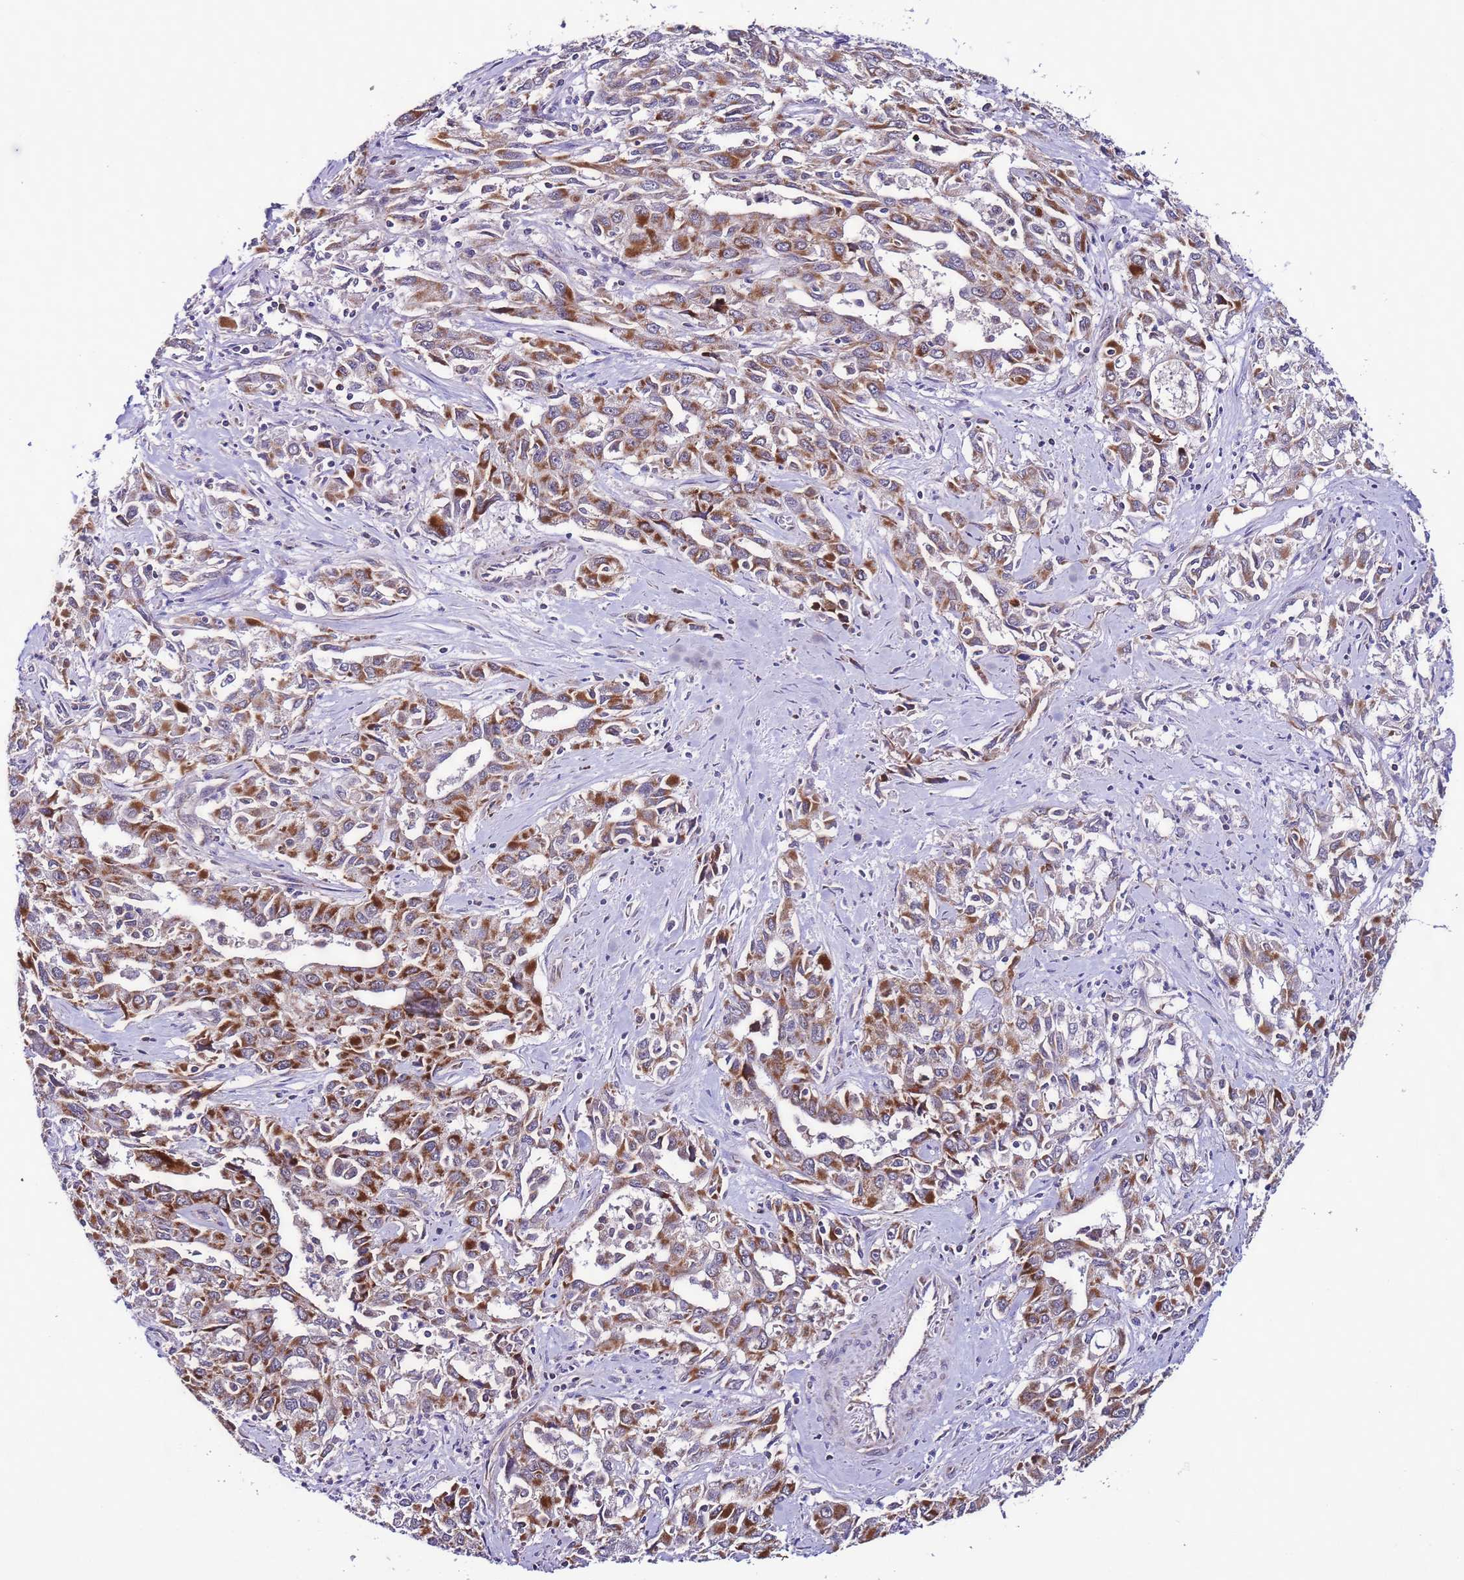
{"staining": {"intensity": "strong", "quantity": ">75%", "location": "cytoplasmic/membranous"}, "tissue": "liver cancer", "cell_type": "Tumor cells", "image_type": "cancer", "snomed": [{"axis": "morphology", "description": "Carcinoma, Hepatocellular, NOS"}, {"axis": "topography", "description": "Liver"}], "caption": "There is high levels of strong cytoplasmic/membranous positivity in tumor cells of liver cancer, as demonstrated by immunohistochemical staining (brown color).", "gene": "UEVLD", "patient": {"sex": "male", "age": 63}}